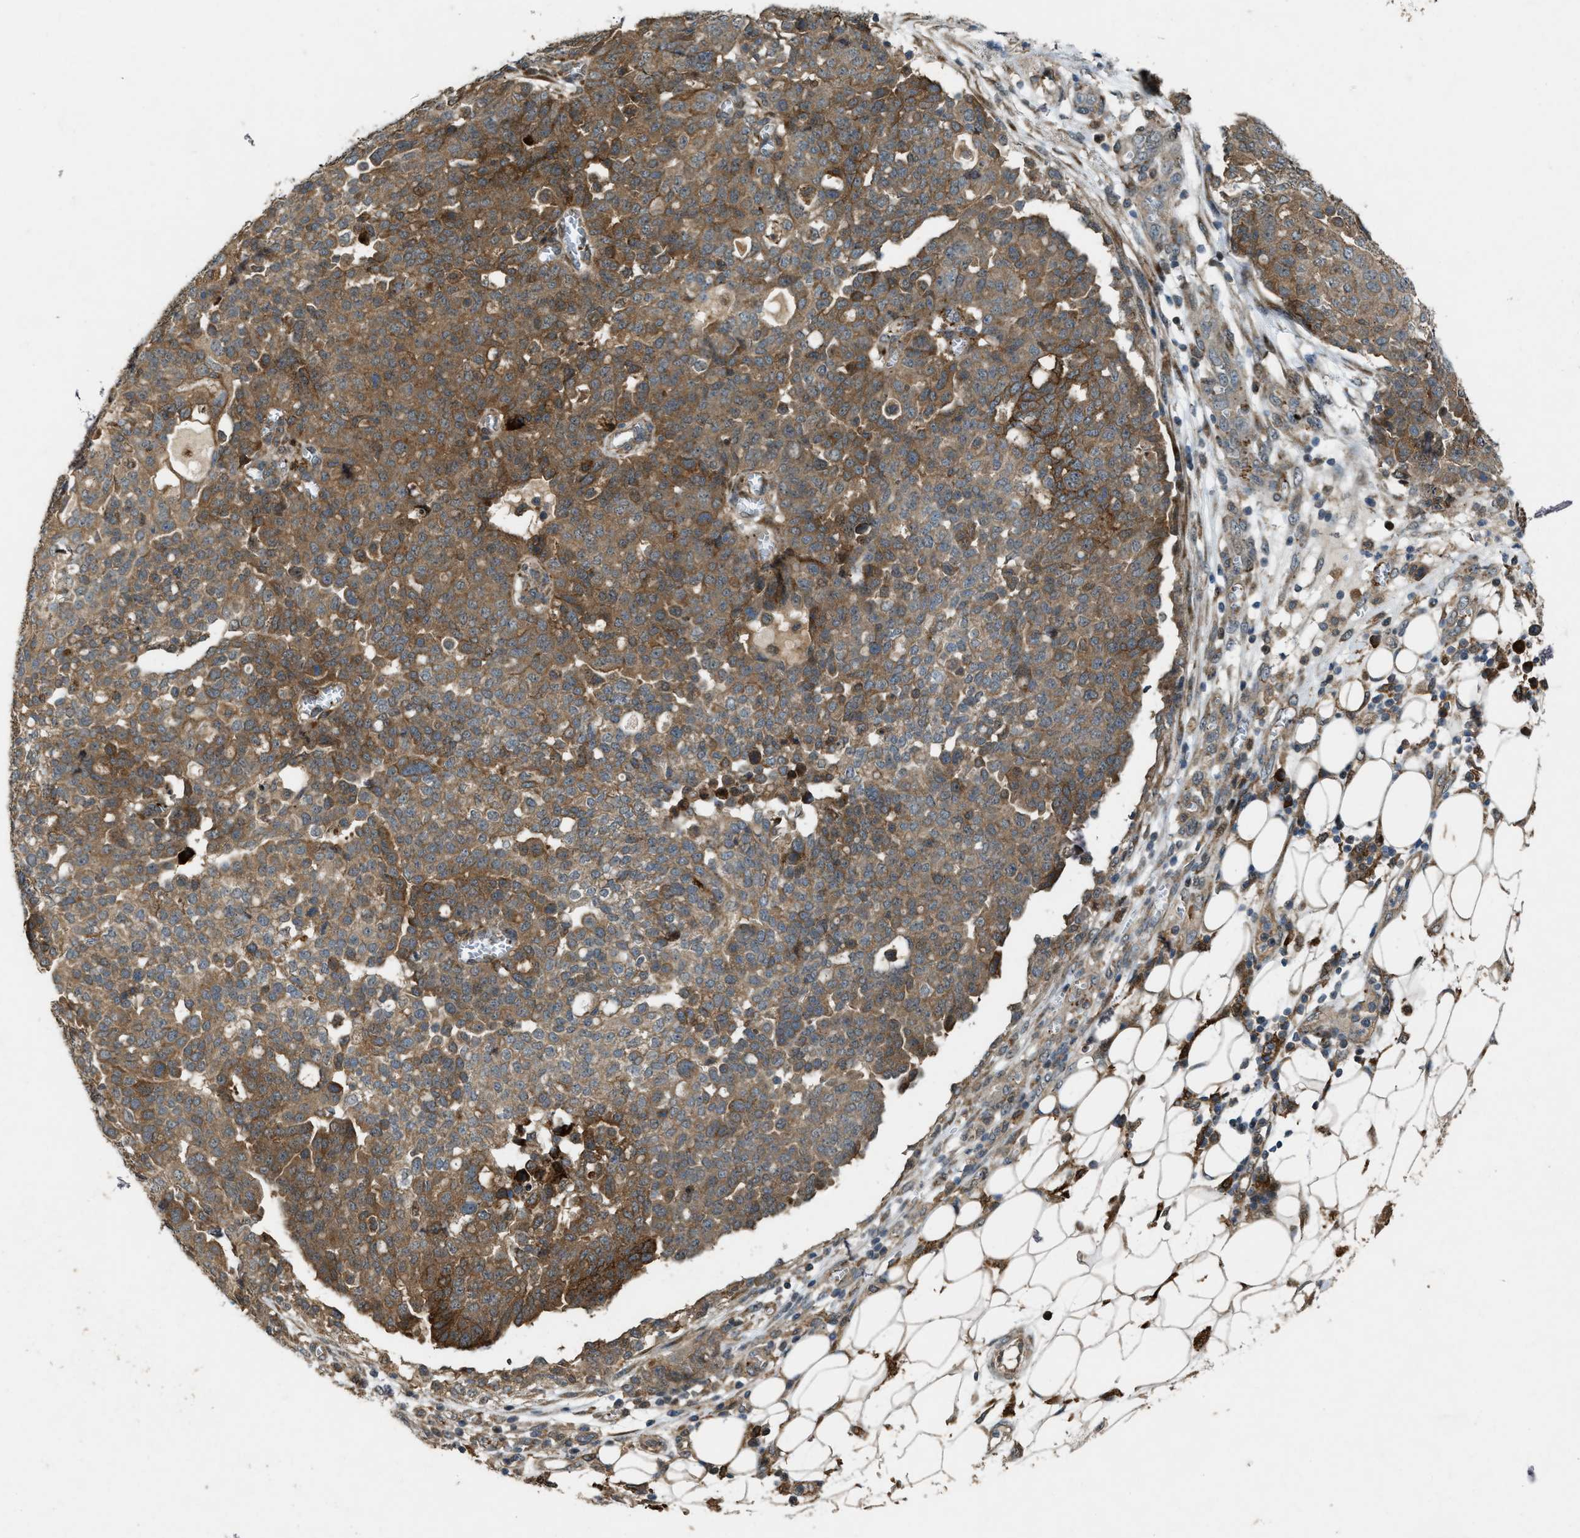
{"staining": {"intensity": "moderate", "quantity": ">75%", "location": "cytoplasmic/membranous"}, "tissue": "ovarian cancer", "cell_type": "Tumor cells", "image_type": "cancer", "snomed": [{"axis": "morphology", "description": "Cystadenocarcinoma, serous, NOS"}, {"axis": "topography", "description": "Soft tissue"}, {"axis": "topography", "description": "Ovary"}], "caption": "Immunohistochemical staining of ovarian serous cystadenocarcinoma exhibits medium levels of moderate cytoplasmic/membranous staining in approximately >75% of tumor cells.", "gene": "LRRC72", "patient": {"sex": "female", "age": 57}}